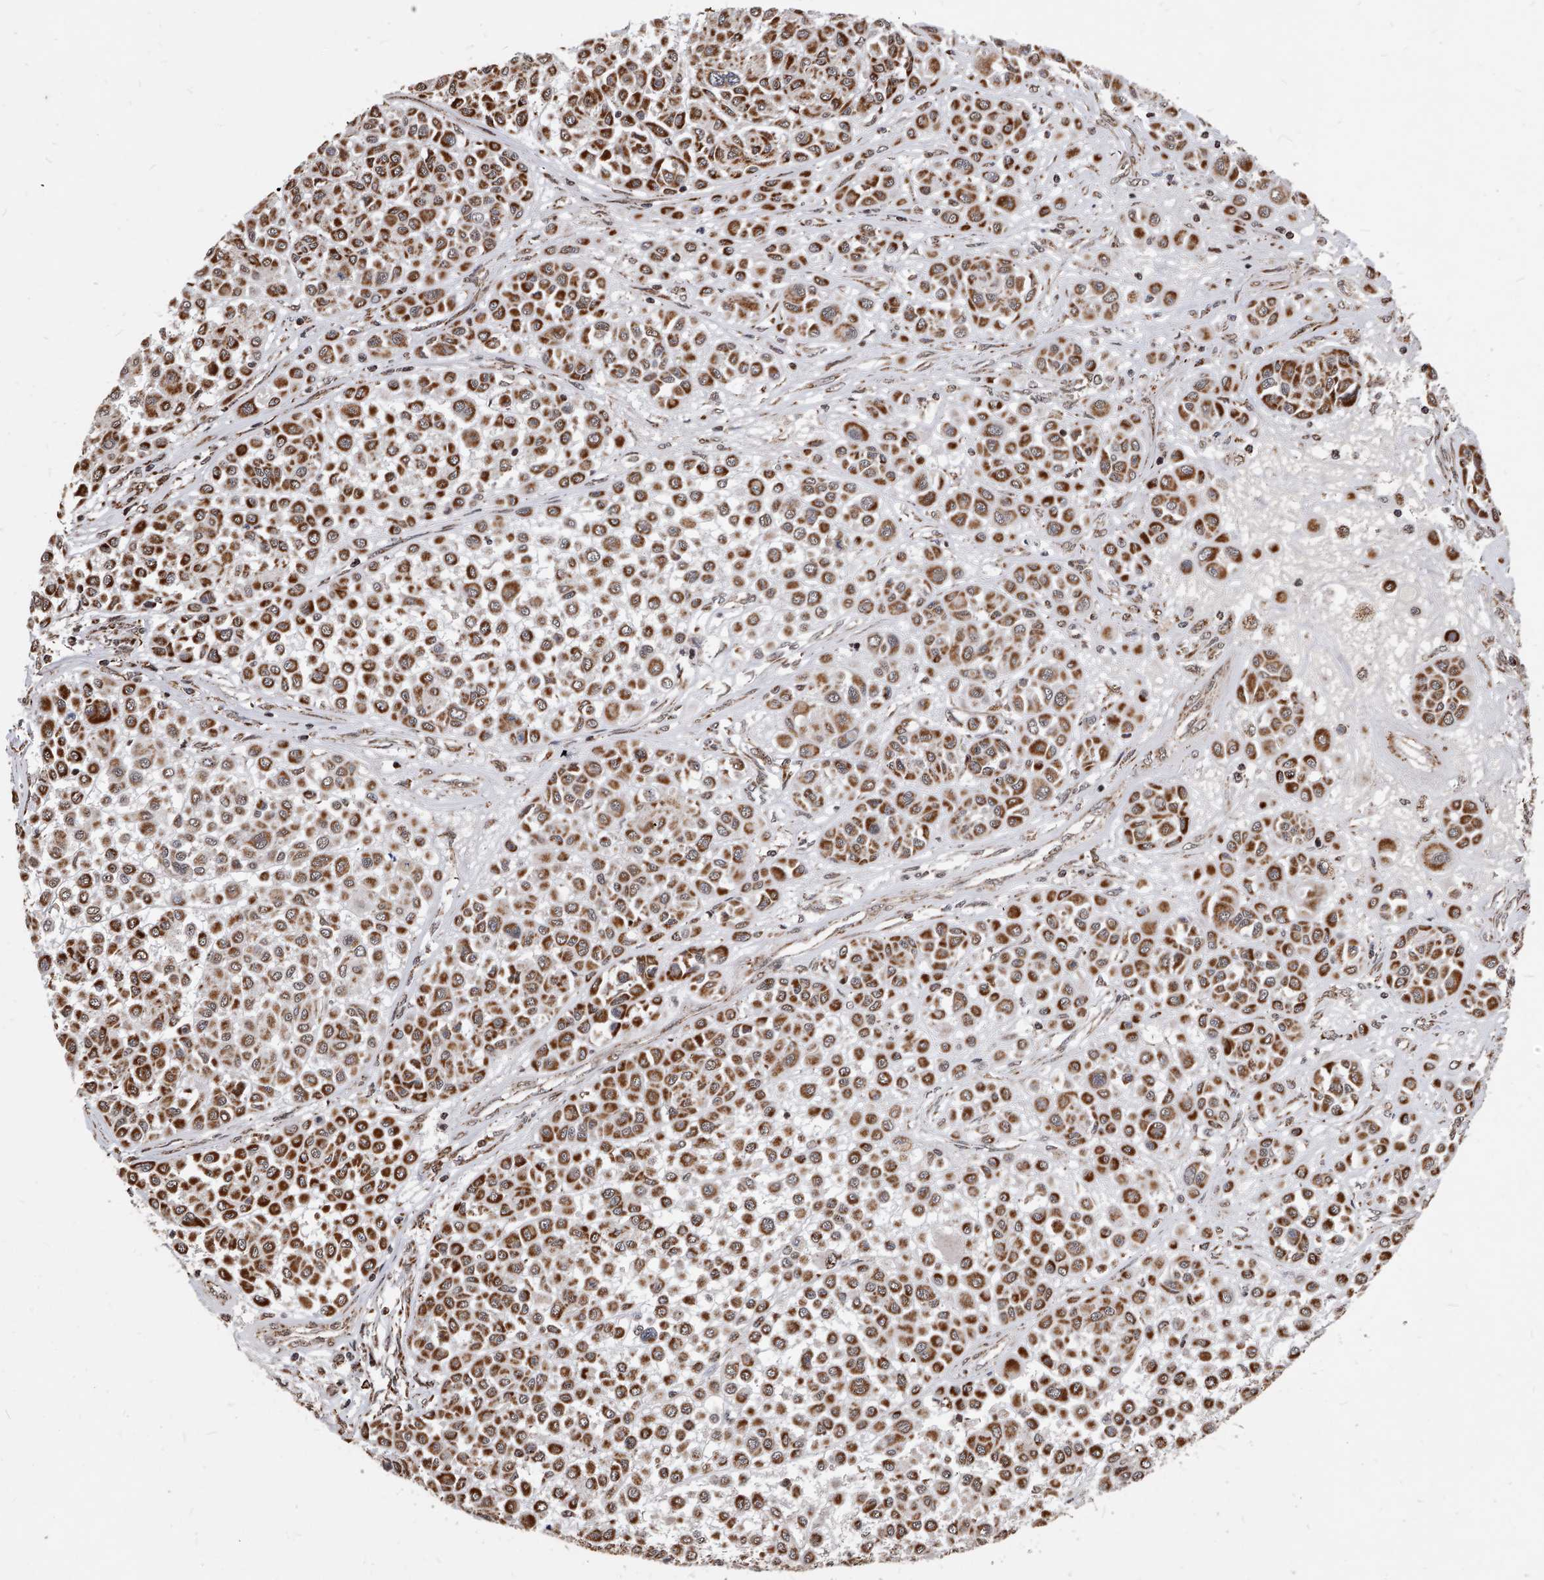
{"staining": {"intensity": "strong", "quantity": ">75%", "location": "cytoplasmic/membranous"}, "tissue": "melanoma", "cell_type": "Tumor cells", "image_type": "cancer", "snomed": [{"axis": "morphology", "description": "Malignant melanoma, Metastatic site"}, {"axis": "topography", "description": "Soft tissue"}], "caption": "Human malignant melanoma (metastatic site) stained with a brown dye reveals strong cytoplasmic/membranous positive staining in about >75% of tumor cells.", "gene": "DUSP22", "patient": {"sex": "male", "age": 41}}